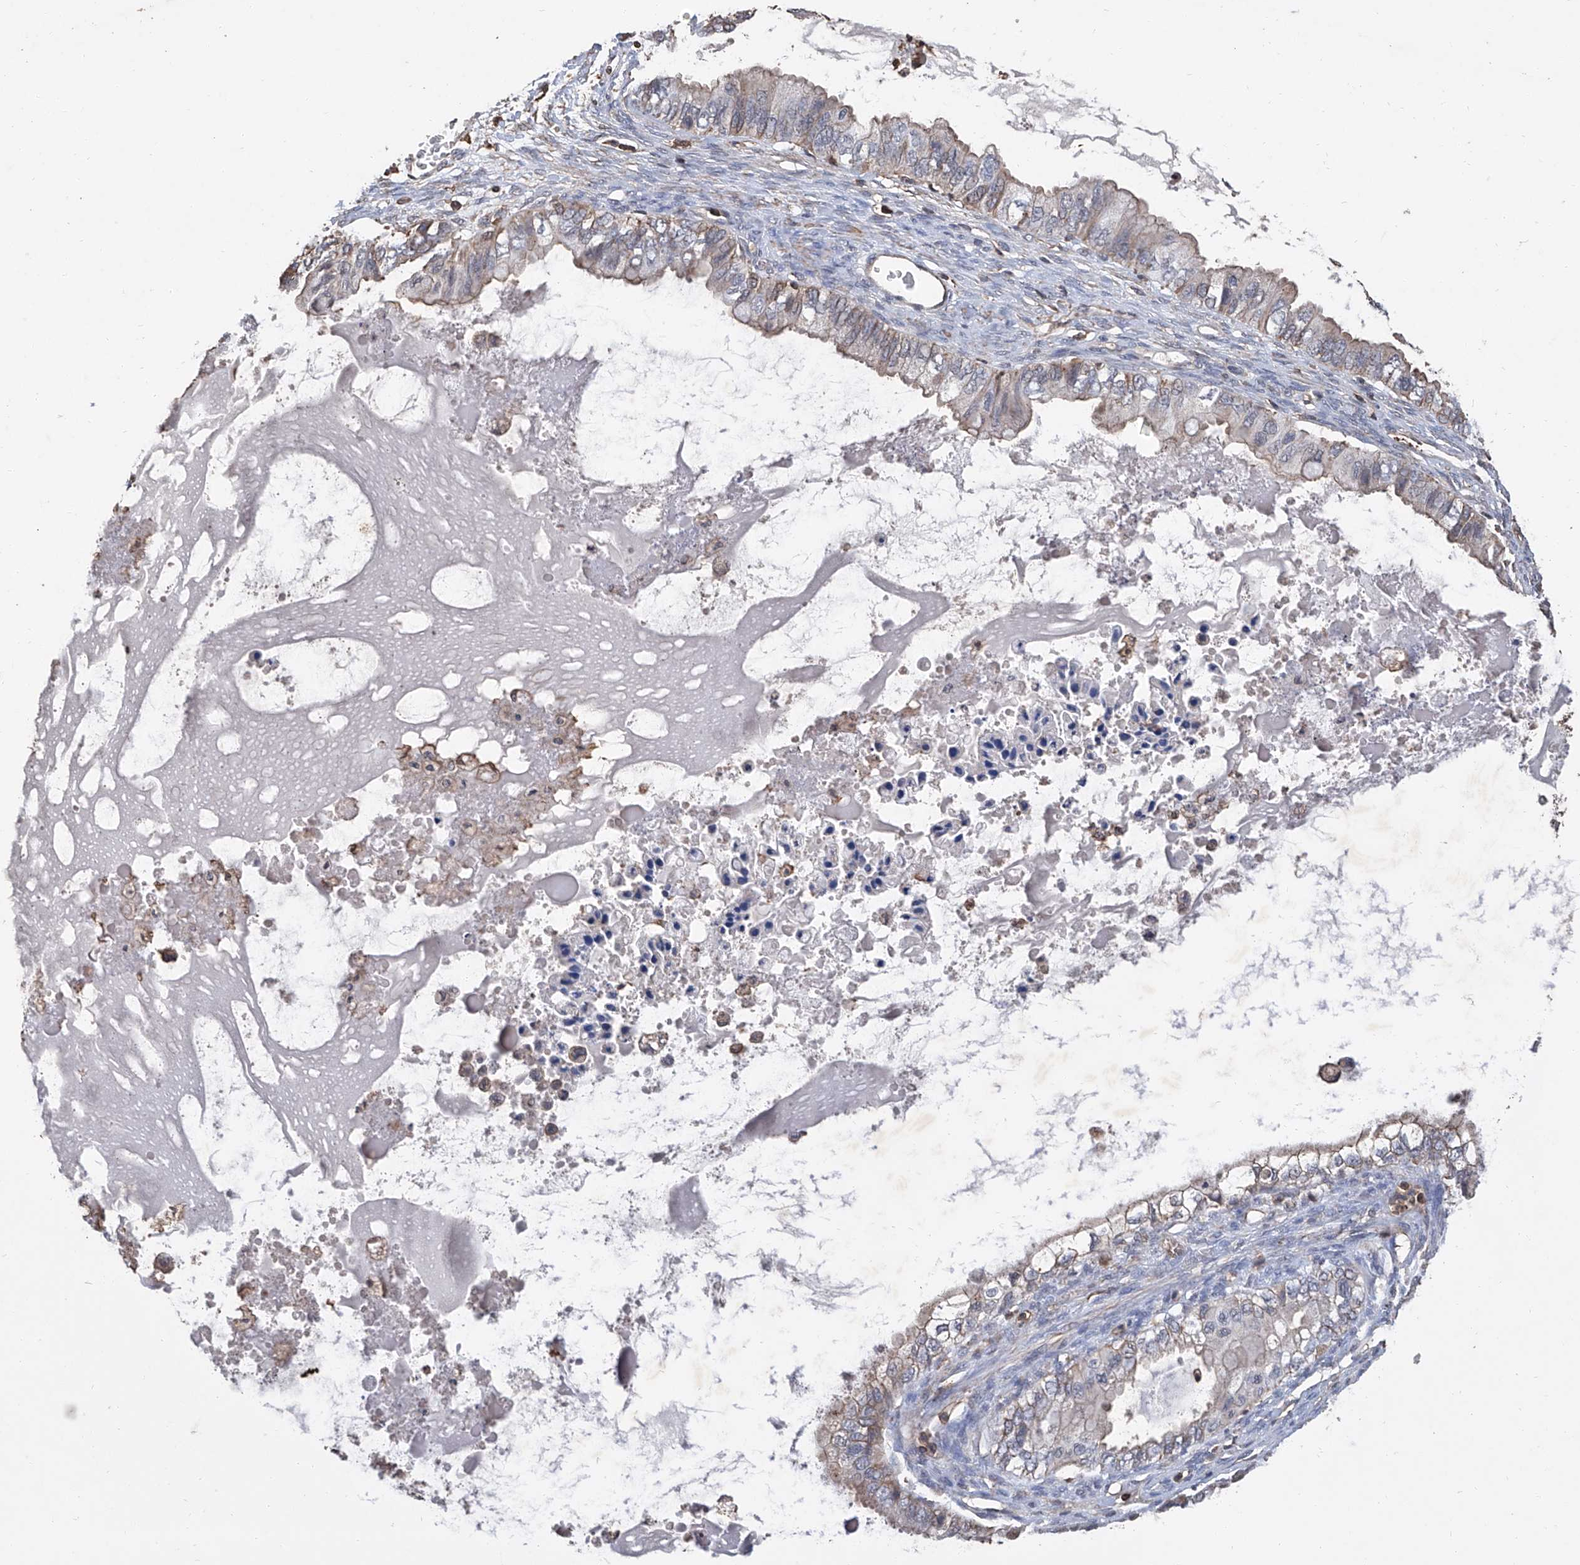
{"staining": {"intensity": "weak", "quantity": "<25%", "location": "cytoplasmic/membranous"}, "tissue": "ovarian cancer", "cell_type": "Tumor cells", "image_type": "cancer", "snomed": [{"axis": "morphology", "description": "Cystadenocarcinoma, mucinous, NOS"}, {"axis": "topography", "description": "Ovary"}], "caption": "The photomicrograph demonstrates no significant staining in tumor cells of ovarian mucinous cystadenocarcinoma.", "gene": "GPT", "patient": {"sex": "female", "age": 80}}